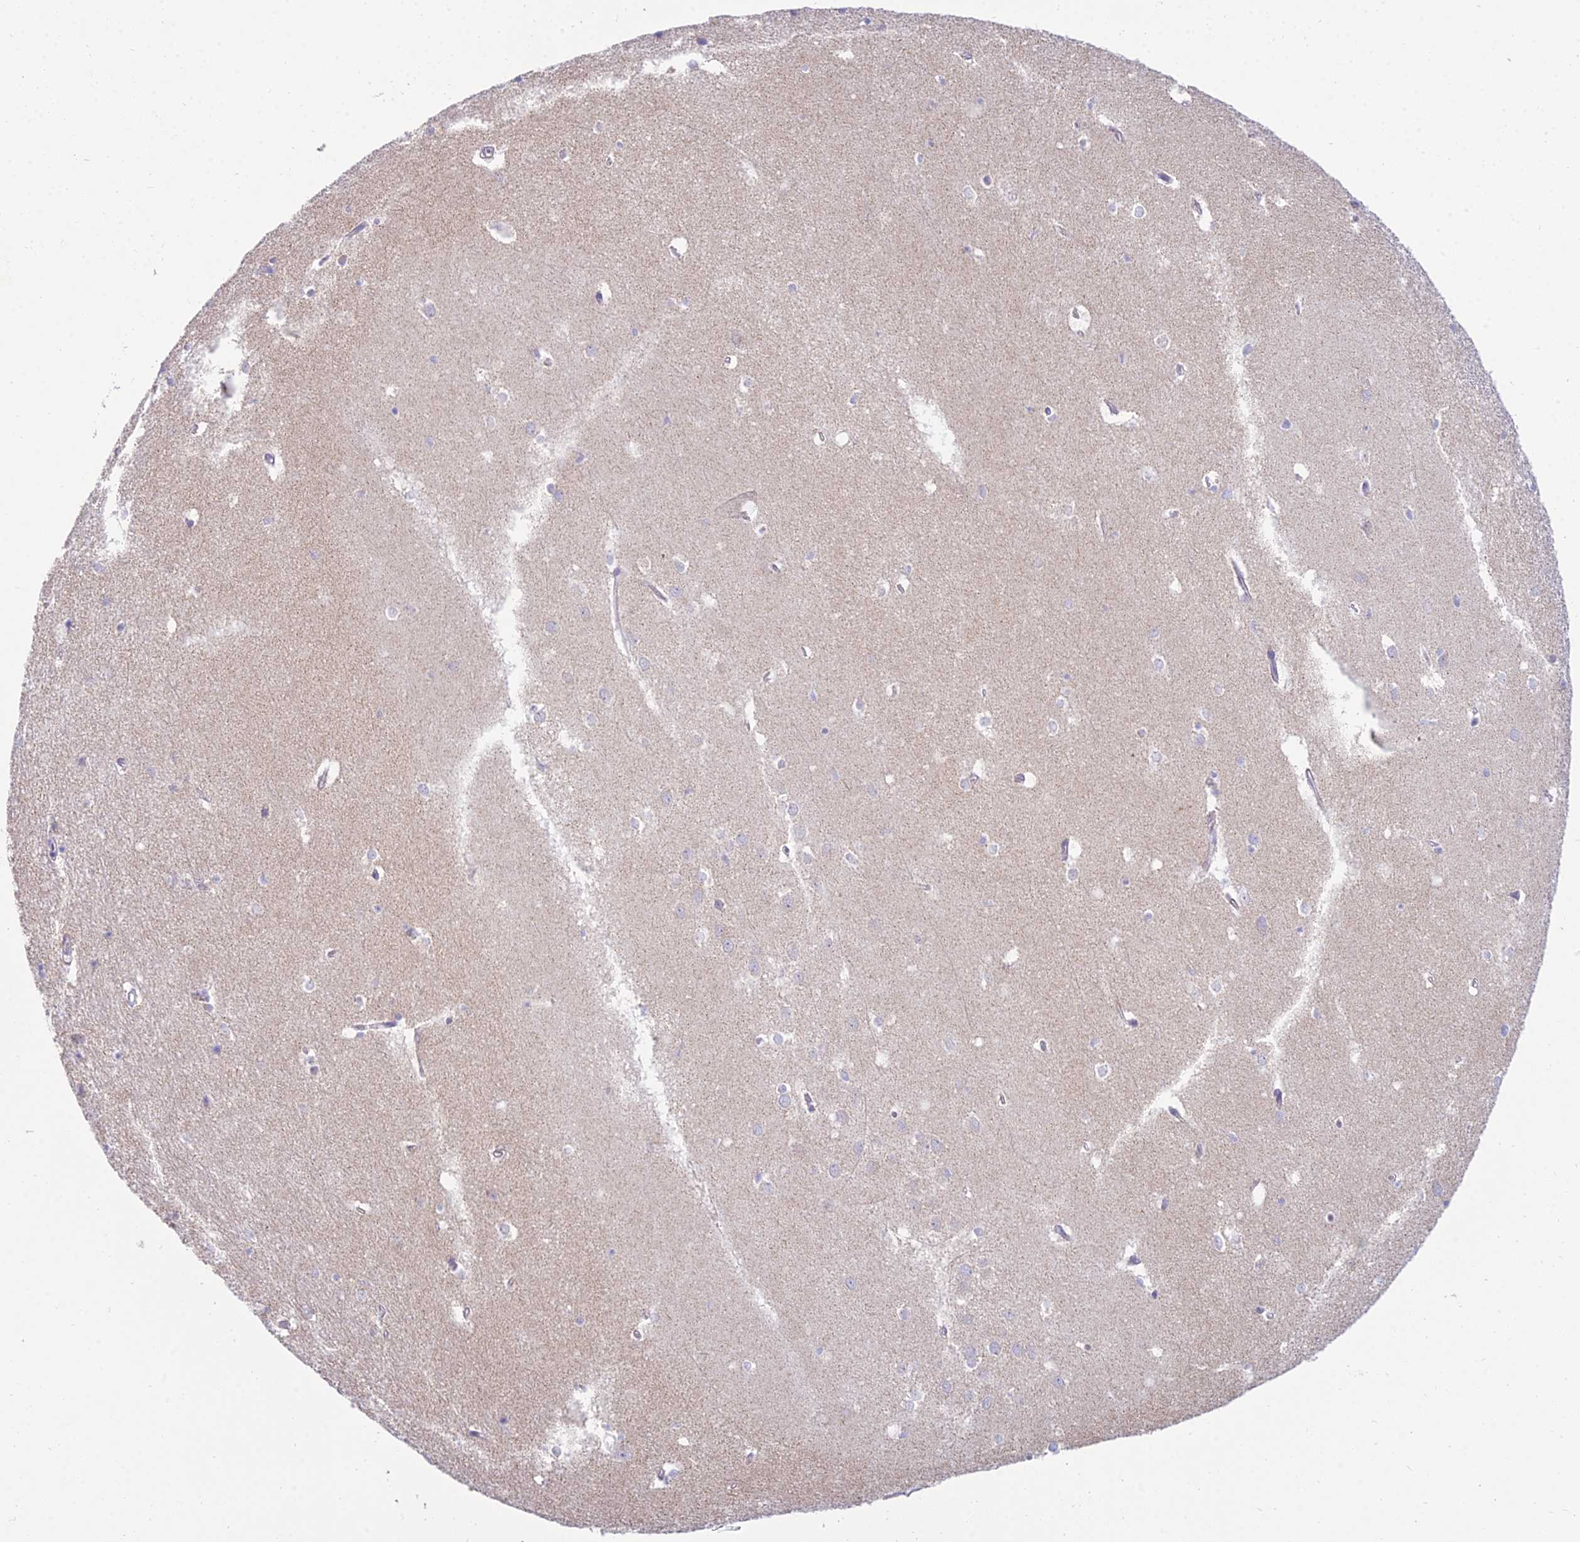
{"staining": {"intensity": "negative", "quantity": "none", "location": "none"}, "tissue": "hippocampus", "cell_type": "Glial cells", "image_type": "normal", "snomed": [{"axis": "morphology", "description": "Normal tissue, NOS"}, {"axis": "topography", "description": "Hippocampus"}], "caption": "The histopathology image demonstrates no significant positivity in glial cells of hippocampus.", "gene": "CFAP206", "patient": {"sex": "female", "age": 64}}